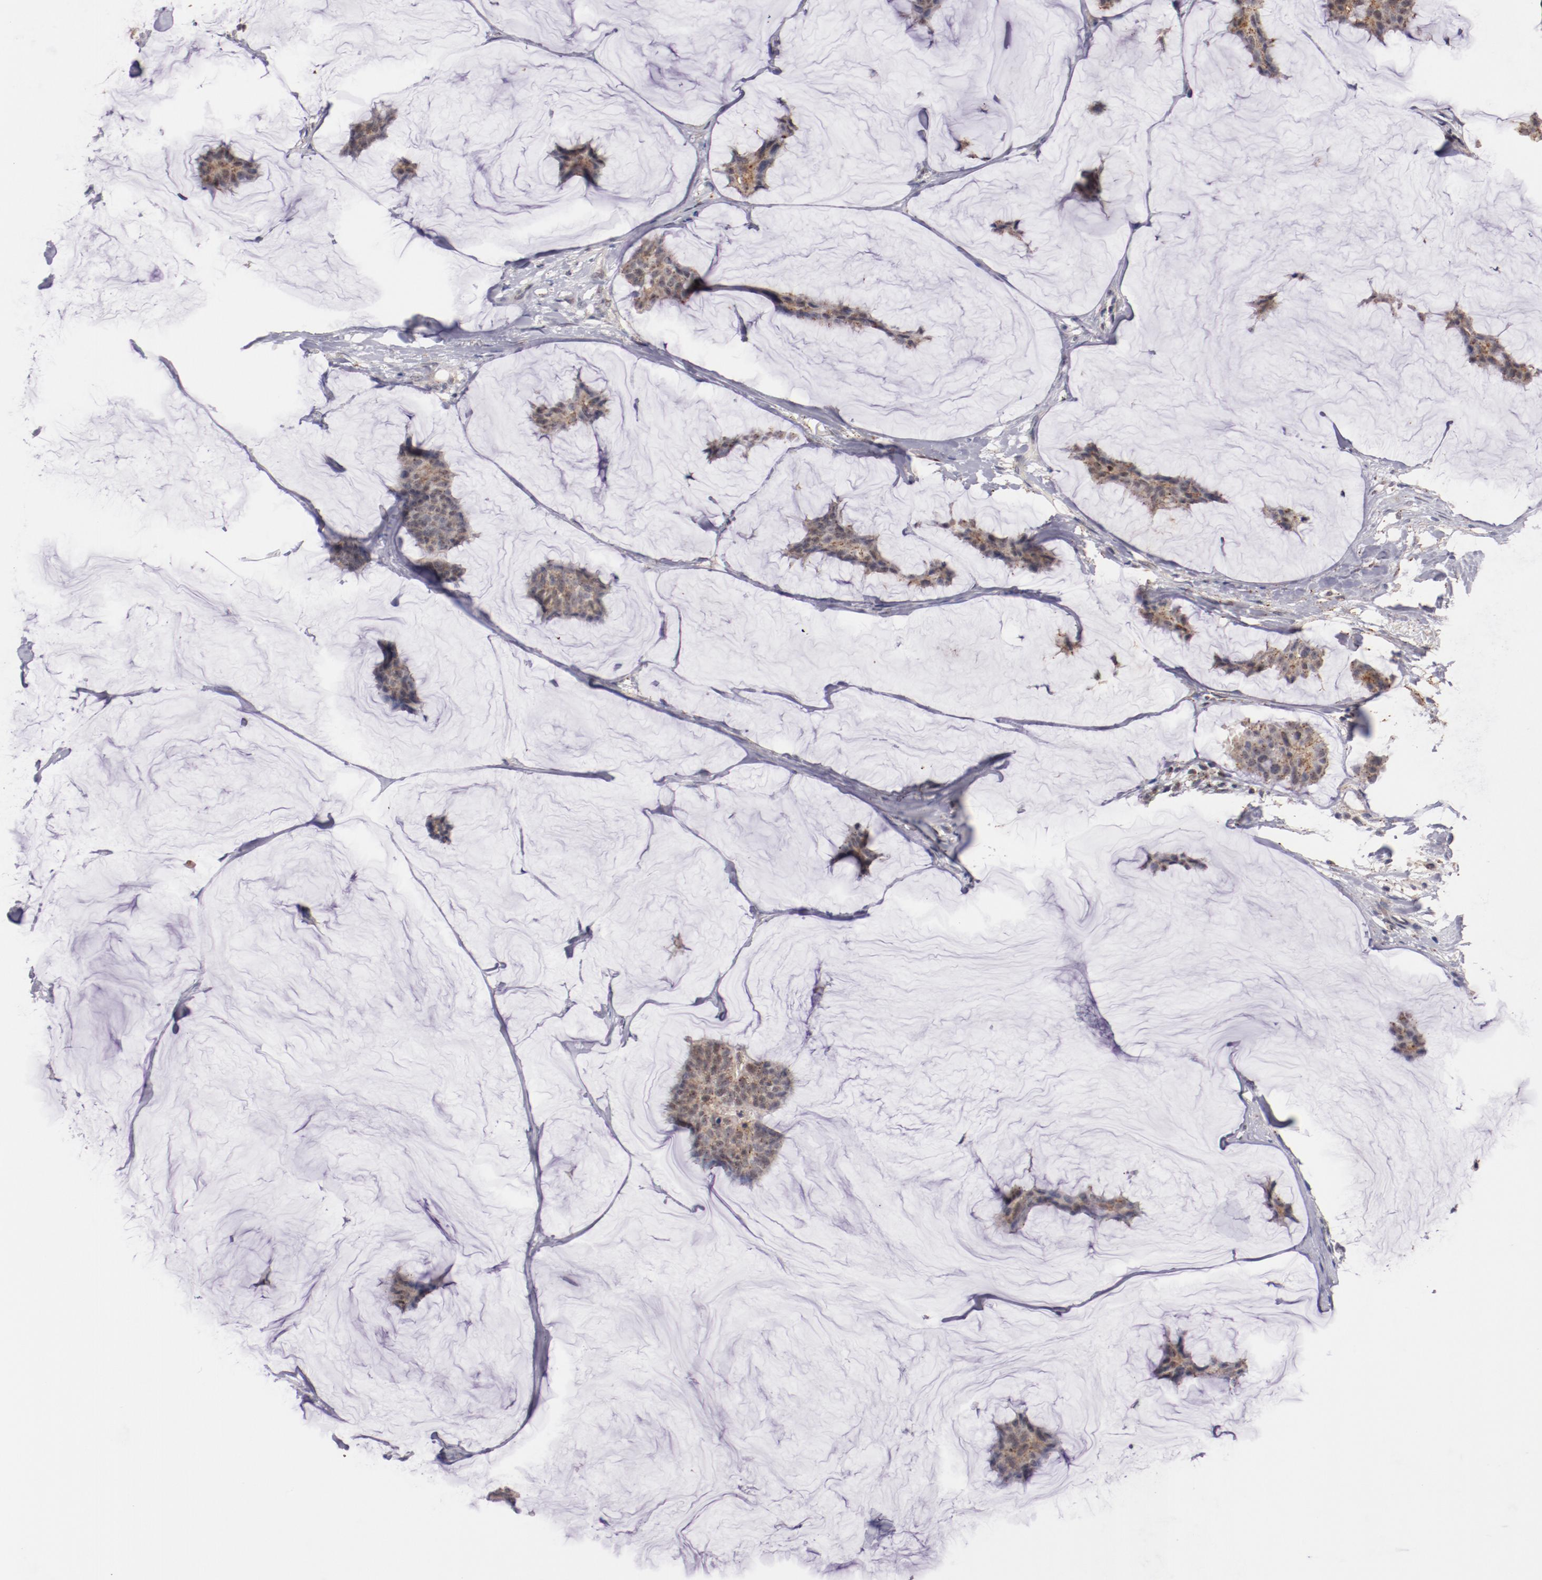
{"staining": {"intensity": "moderate", "quantity": ">75%", "location": "cytoplasmic/membranous"}, "tissue": "breast cancer", "cell_type": "Tumor cells", "image_type": "cancer", "snomed": [{"axis": "morphology", "description": "Duct carcinoma"}, {"axis": "topography", "description": "Breast"}], "caption": "Immunohistochemistry (DAB) staining of human breast cancer reveals moderate cytoplasmic/membranous protein staining in approximately >75% of tumor cells.", "gene": "SYP", "patient": {"sex": "female", "age": 93}}